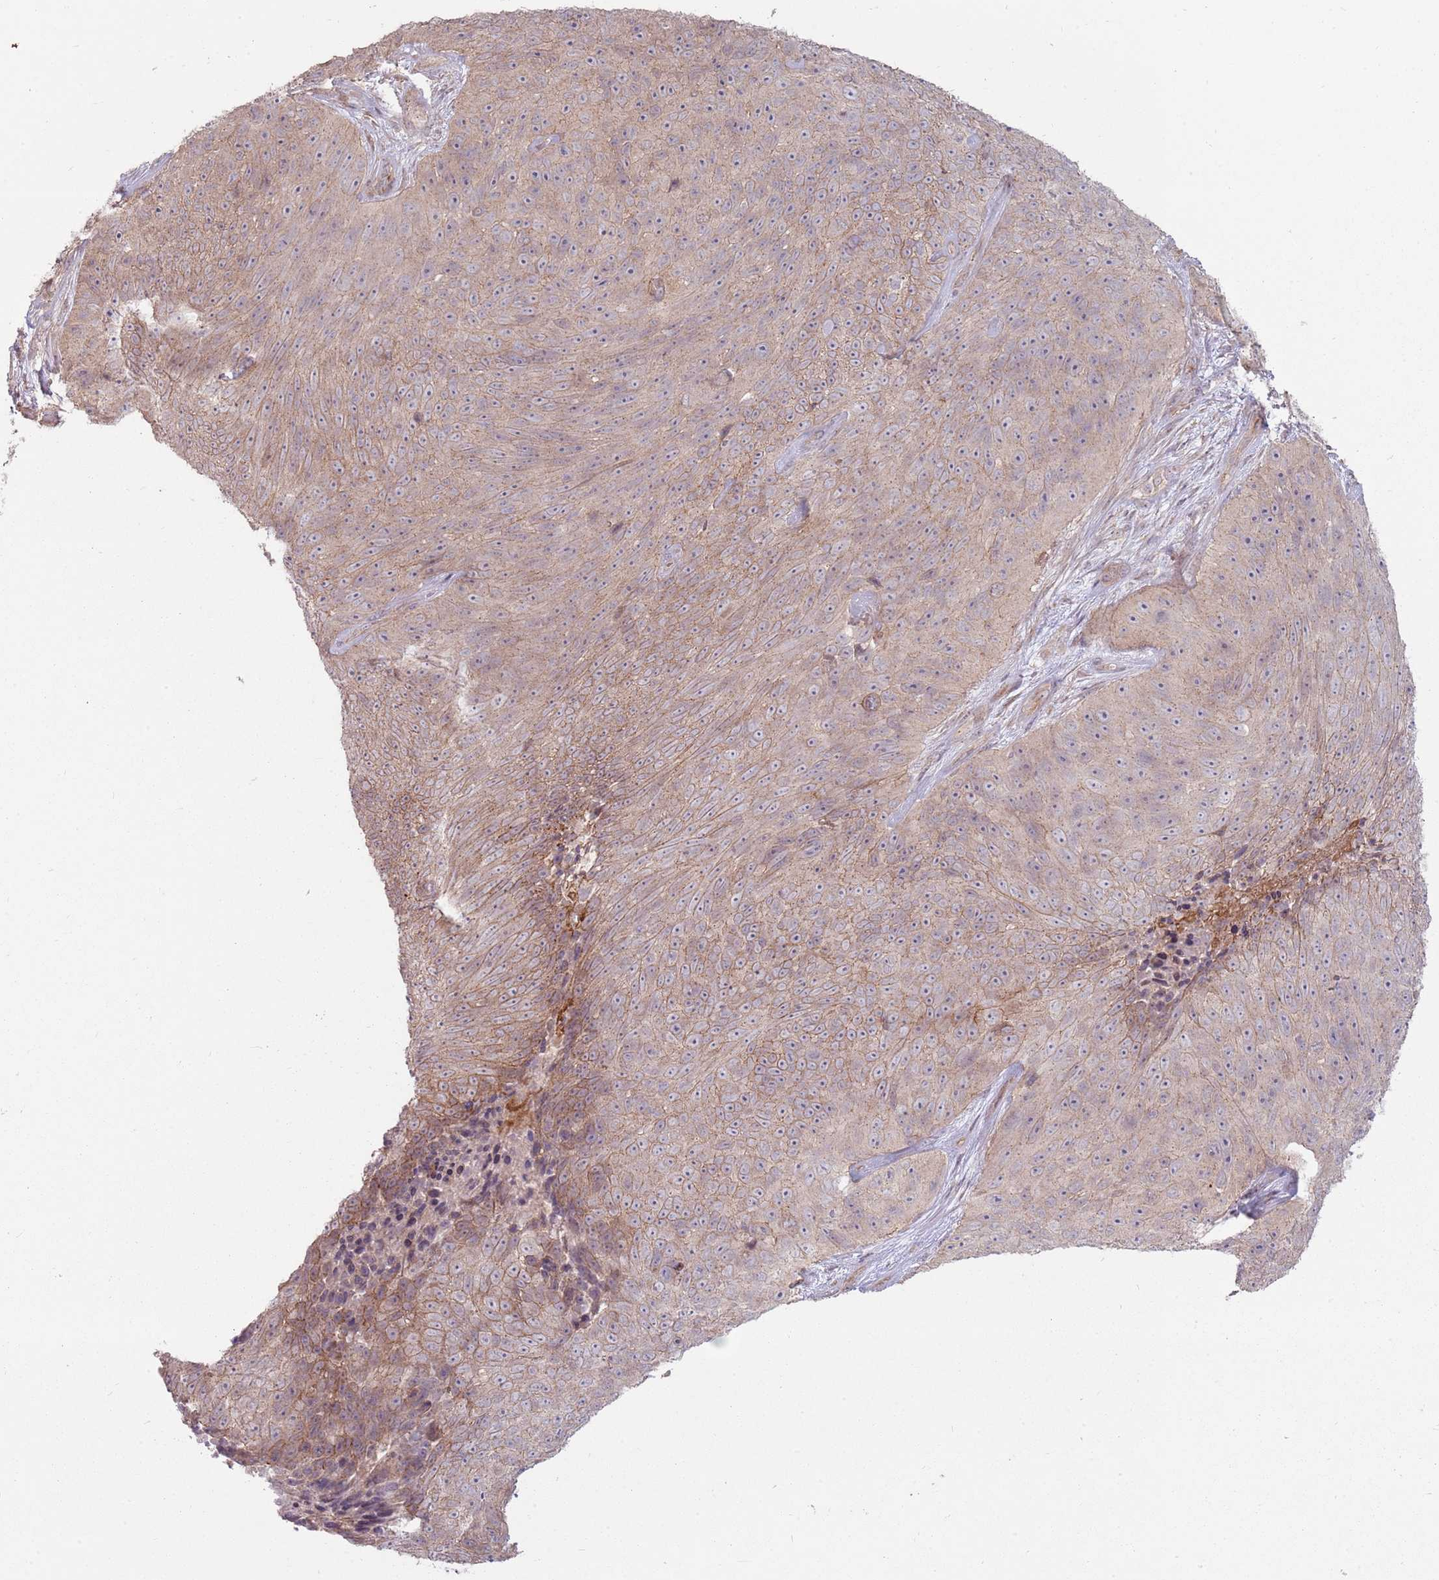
{"staining": {"intensity": "weak", "quantity": "25%-75%", "location": "cytoplasmic/membranous"}, "tissue": "skin cancer", "cell_type": "Tumor cells", "image_type": "cancer", "snomed": [{"axis": "morphology", "description": "Squamous cell carcinoma, NOS"}, {"axis": "topography", "description": "Skin"}], "caption": "Immunohistochemical staining of human squamous cell carcinoma (skin) displays low levels of weak cytoplasmic/membranous expression in about 25%-75% of tumor cells.", "gene": "SPATA31D1", "patient": {"sex": "female", "age": 87}}